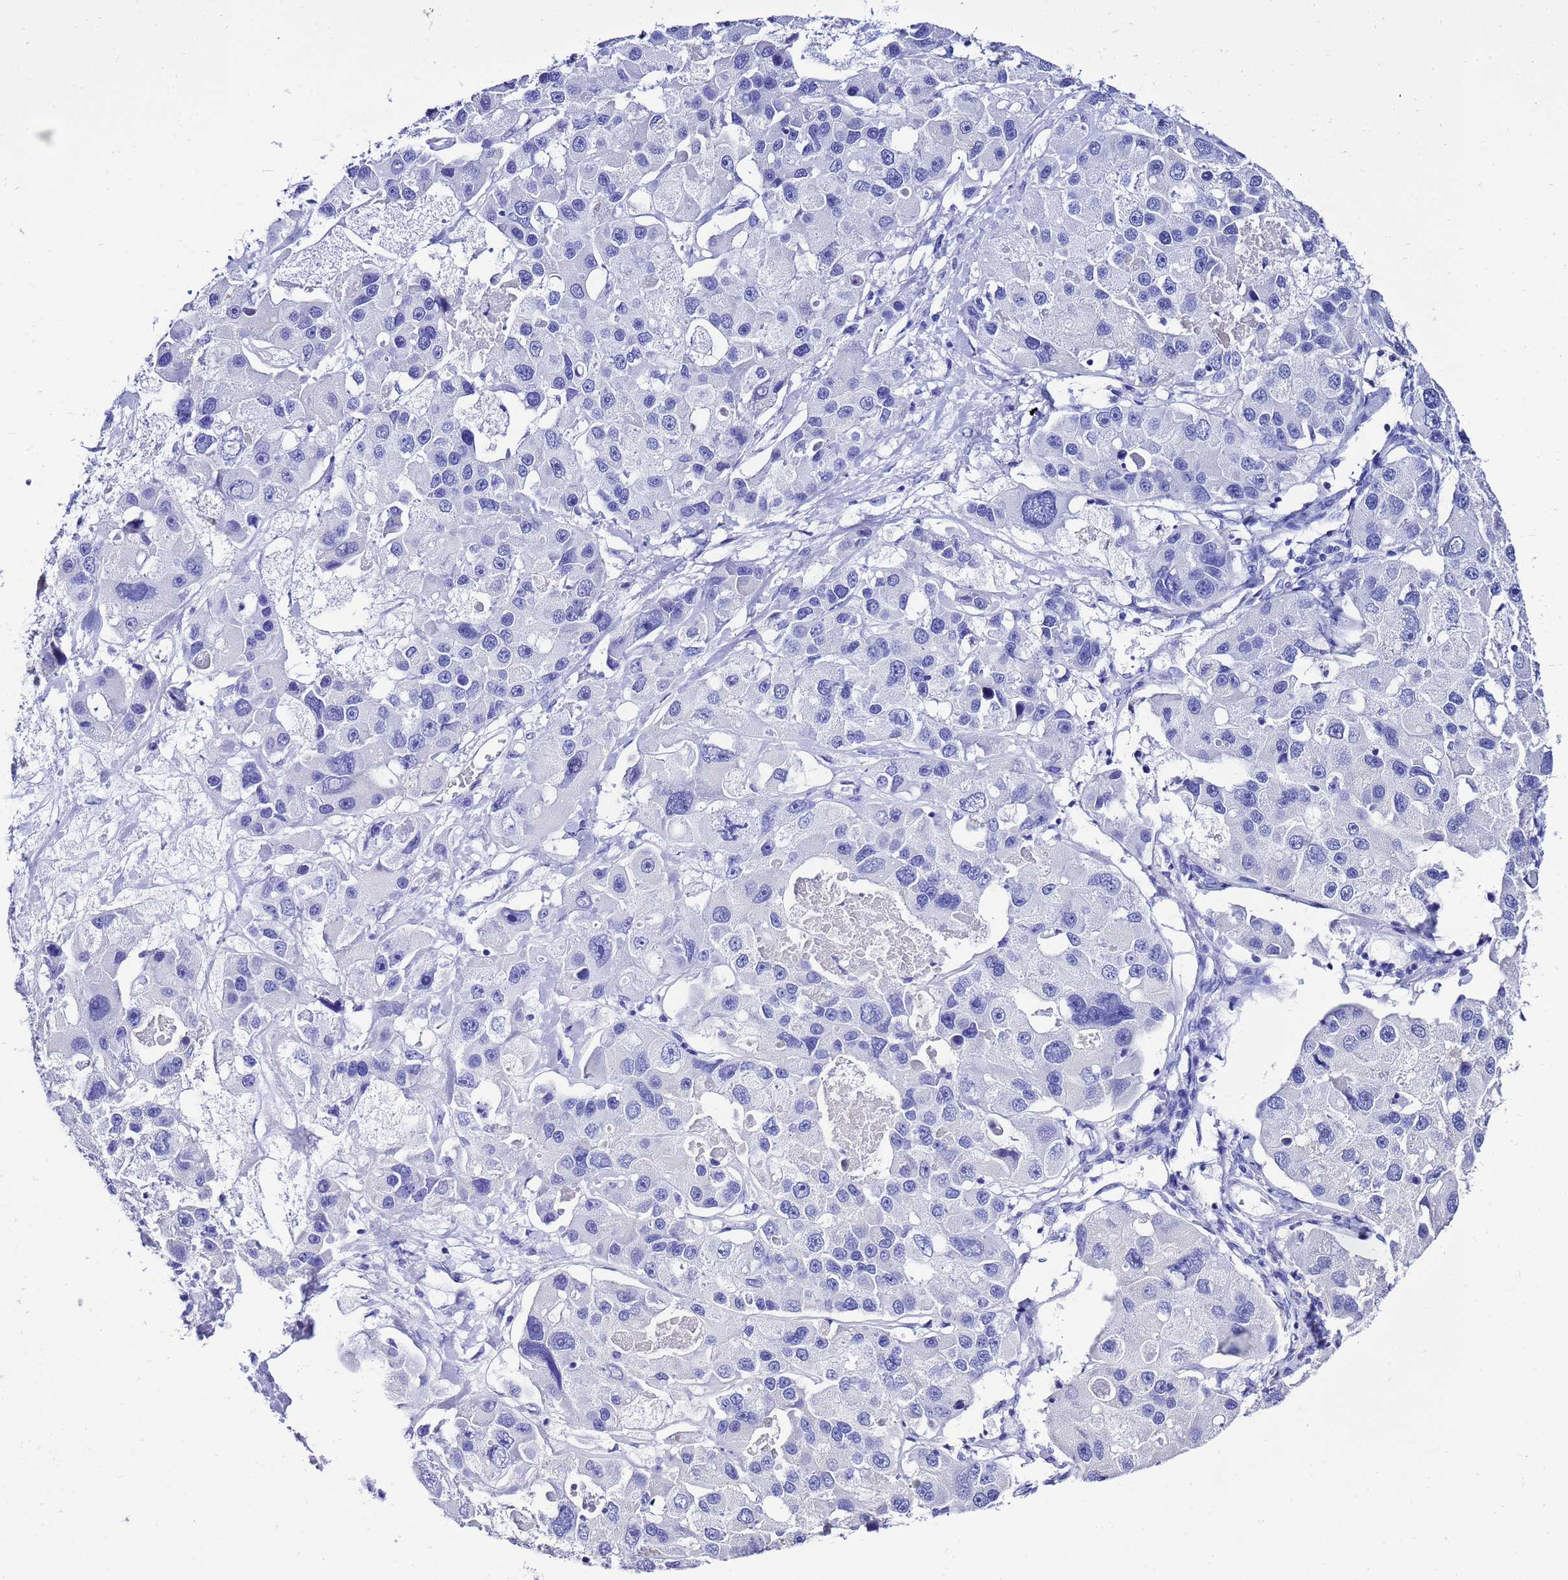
{"staining": {"intensity": "negative", "quantity": "none", "location": "none"}, "tissue": "lung cancer", "cell_type": "Tumor cells", "image_type": "cancer", "snomed": [{"axis": "morphology", "description": "Adenocarcinoma, NOS"}, {"axis": "topography", "description": "Lung"}], "caption": "This is a photomicrograph of IHC staining of lung cancer (adenocarcinoma), which shows no expression in tumor cells.", "gene": "LIPF", "patient": {"sex": "female", "age": 54}}